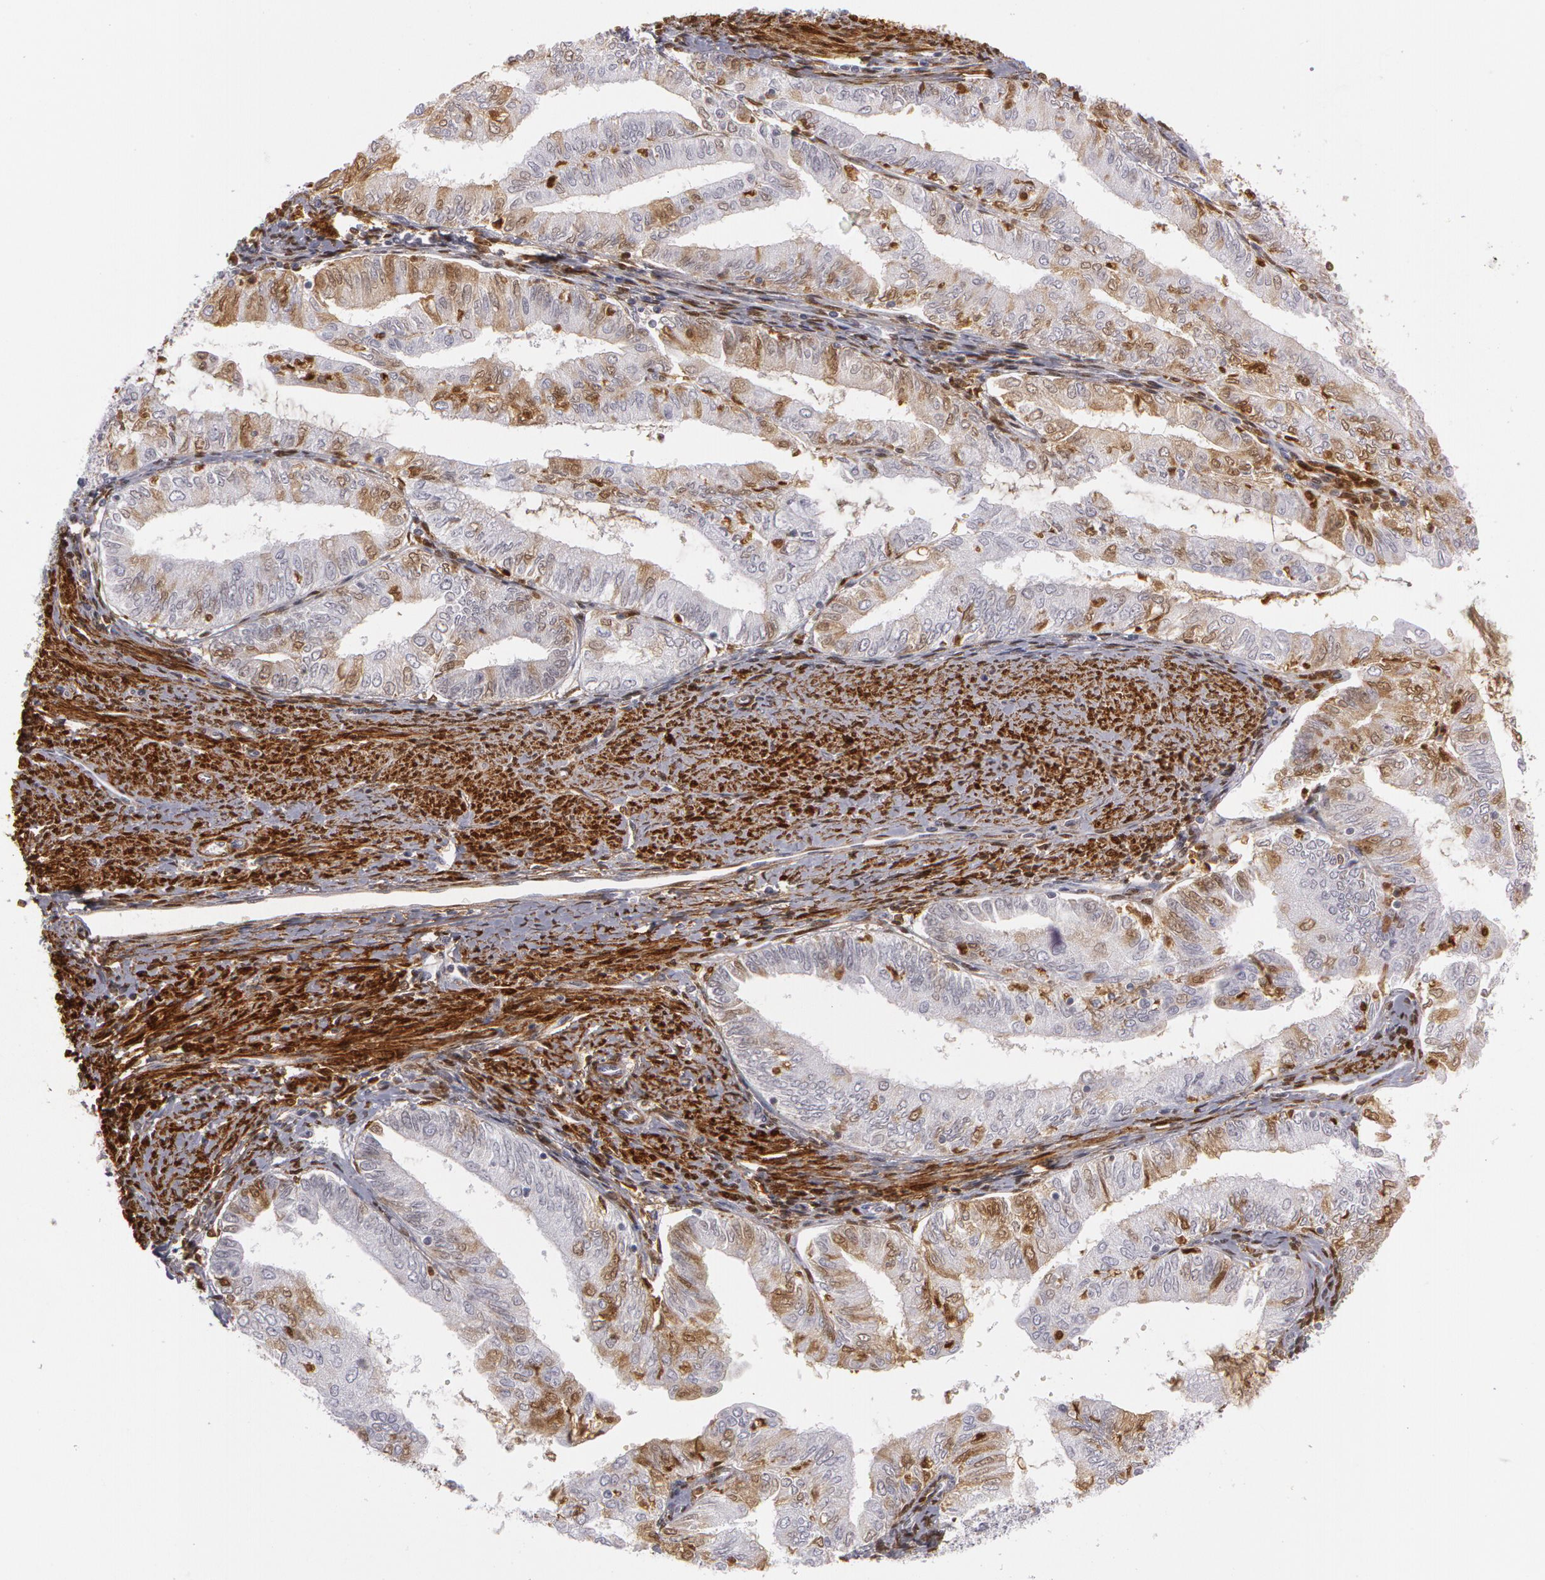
{"staining": {"intensity": "moderate", "quantity": "25%-75%", "location": "cytoplasmic/membranous"}, "tissue": "endometrial cancer", "cell_type": "Tumor cells", "image_type": "cancer", "snomed": [{"axis": "morphology", "description": "Adenocarcinoma, NOS"}, {"axis": "topography", "description": "Endometrium"}], "caption": "High-magnification brightfield microscopy of endometrial adenocarcinoma stained with DAB (3,3'-diaminobenzidine) (brown) and counterstained with hematoxylin (blue). tumor cells exhibit moderate cytoplasmic/membranous positivity is appreciated in about25%-75% of cells. The protein is stained brown, and the nuclei are stained in blue (DAB IHC with brightfield microscopy, high magnification).", "gene": "TAGLN", "patient": {"sex": "female", "age": 66}}